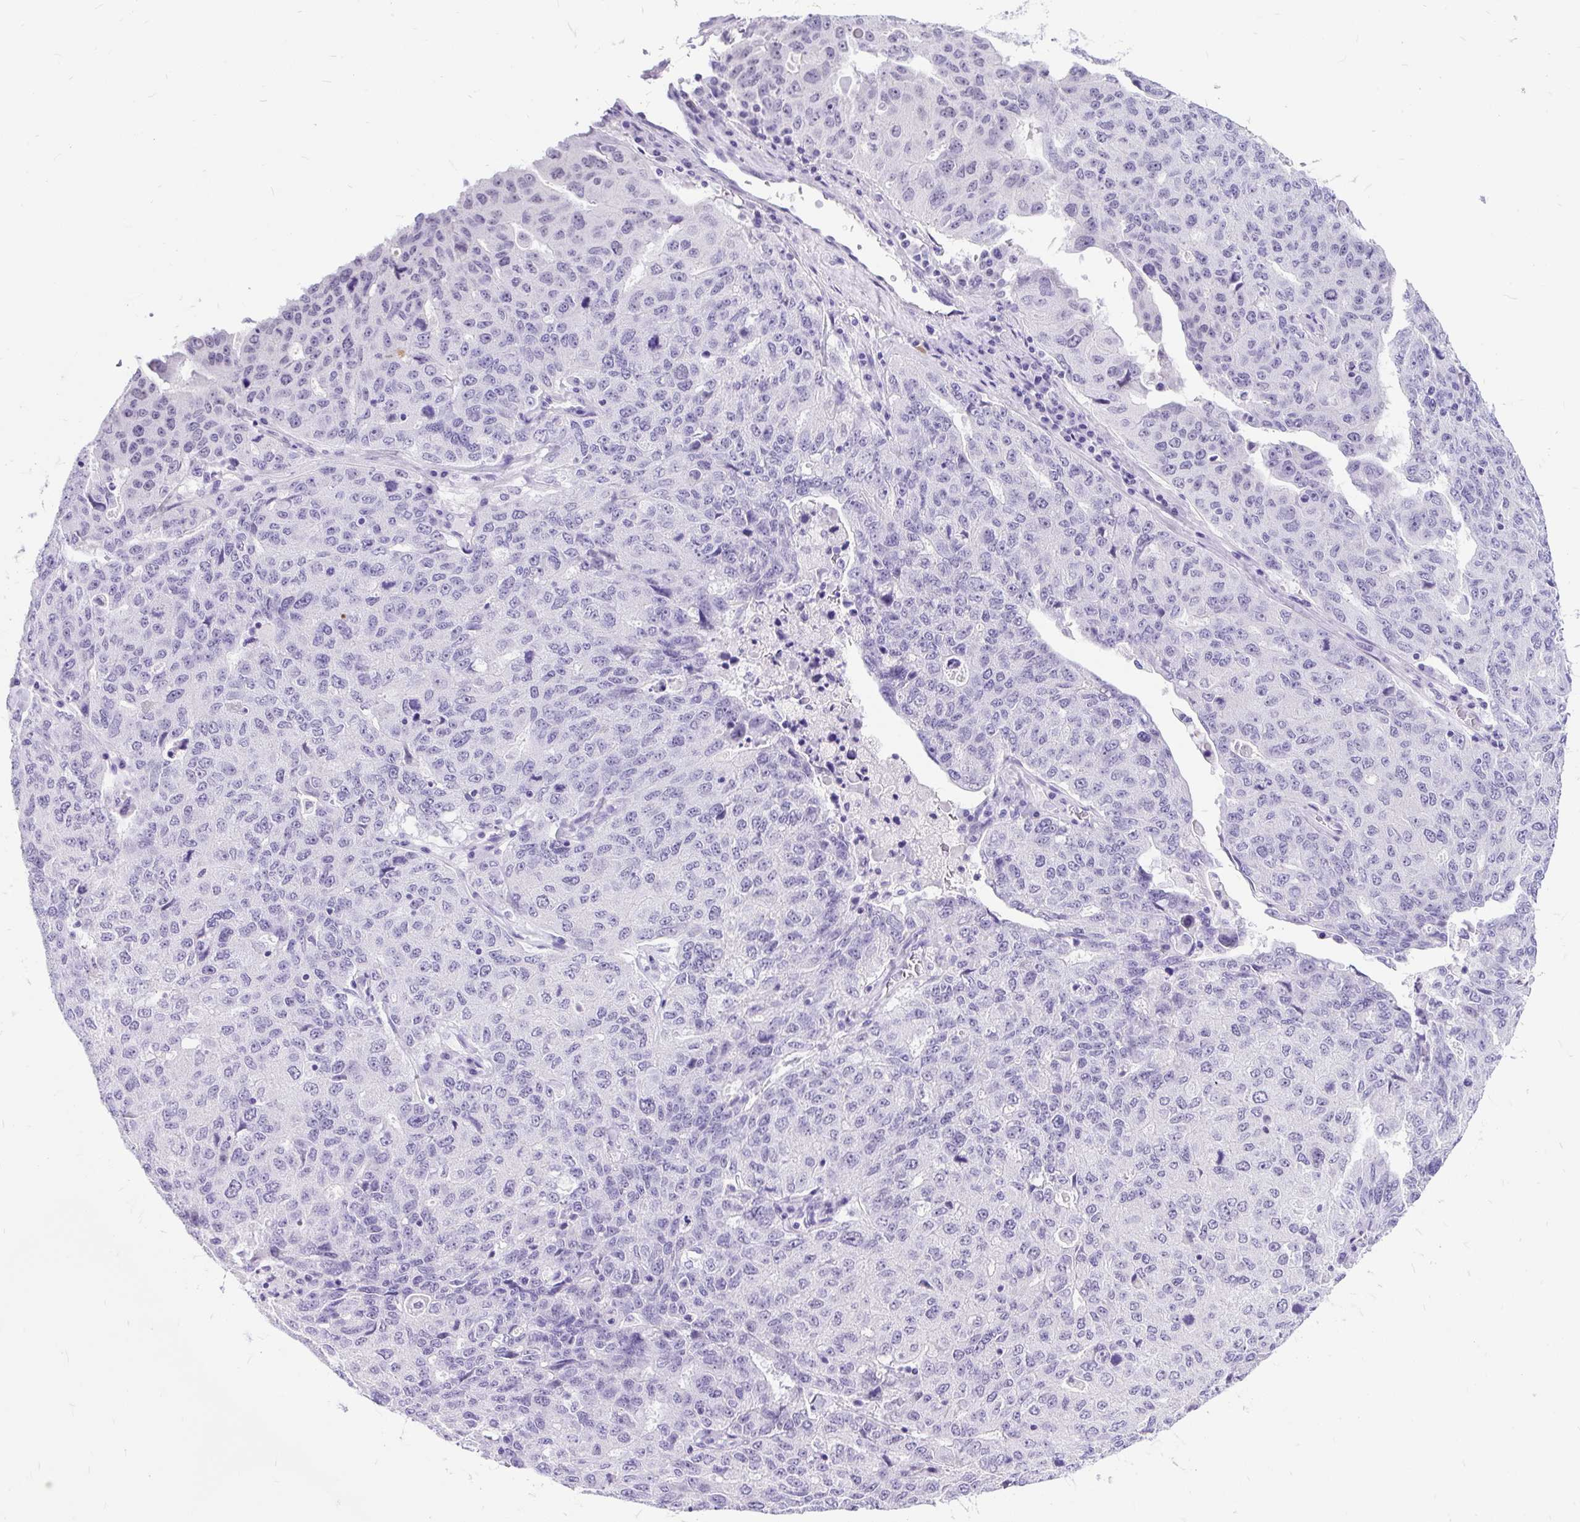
{"staining": {"intensity": "negative", "quantity": "none", "location": "none"}, "tissue": "ovarian cancer", "cell_type": "Tumor cells", "image_type": "cancer", "snomed": [{"axis": "morphology", "description": "Carcinoma, endometroid"}, {"axis": "topography", "description": "Ovary"}], "caption": "The immunohistochemistry image has no significant positivity in tumor cells of ovarian endometroid carcinoma tissue.", "gene": "SCGB1A1", "patient": {"sex": "female", "age": 62}}